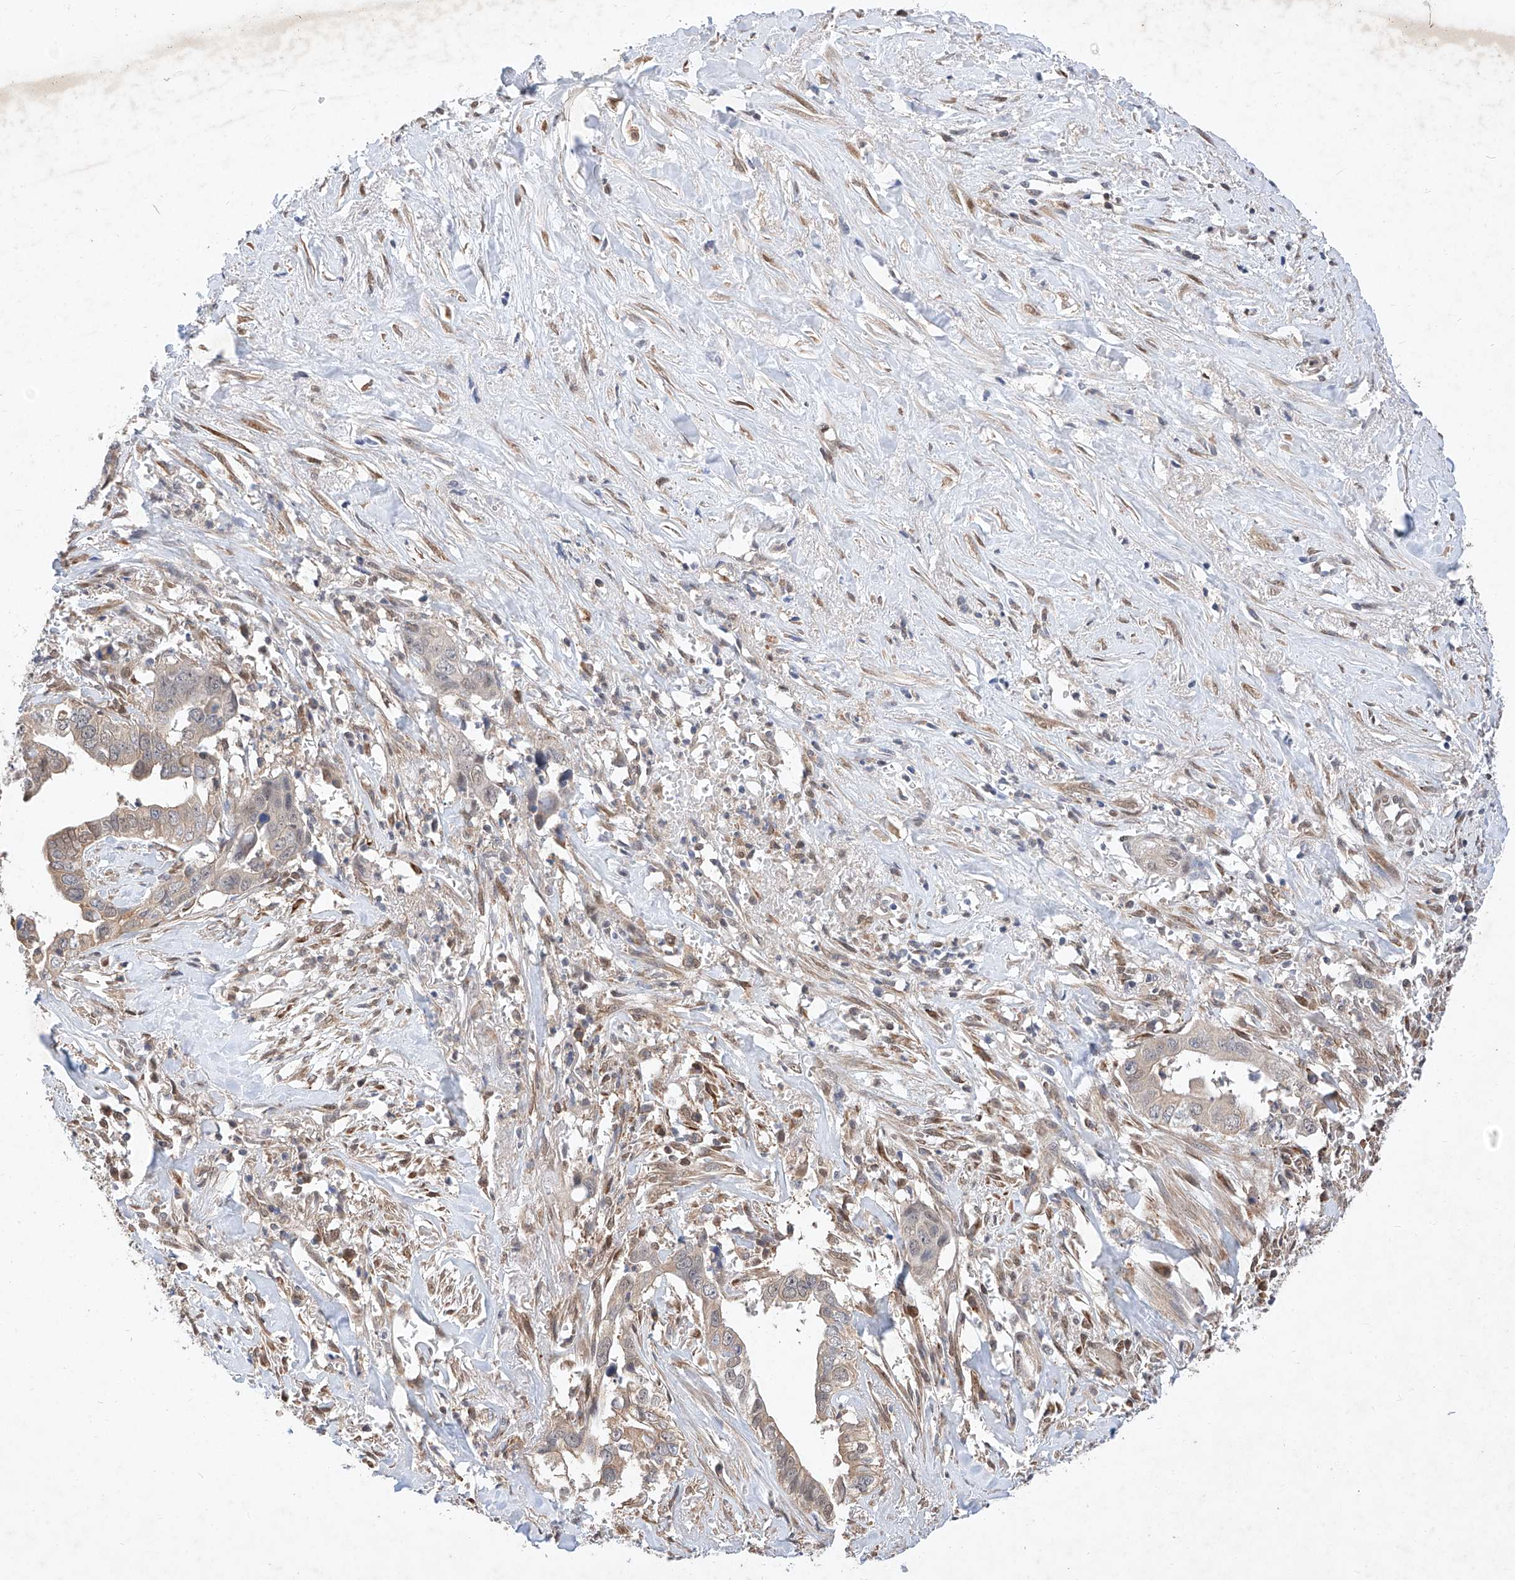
{"staining": {"intensity": "weak", "quantity": "25%-75%", "location": "cytoplasmic/membranous"}, "tissue": "liver cancer", "cell_type": "Tumor cells", "image_type": "cancer", "snomed": [{"axis": "morphology", "description": "Cholangiocarcinoma"}, {"axis": "topography", "description": "Liver"}], "caption": "Liver cancer (cholangiocarcinoma) stained for a protein (brown) exhibits weak cytoplasmic/membranous positive staining in about 25%-75% of tumor cells.", "gene": "ZSCAN4", "patient": {"sex": "female", "age": 79}}